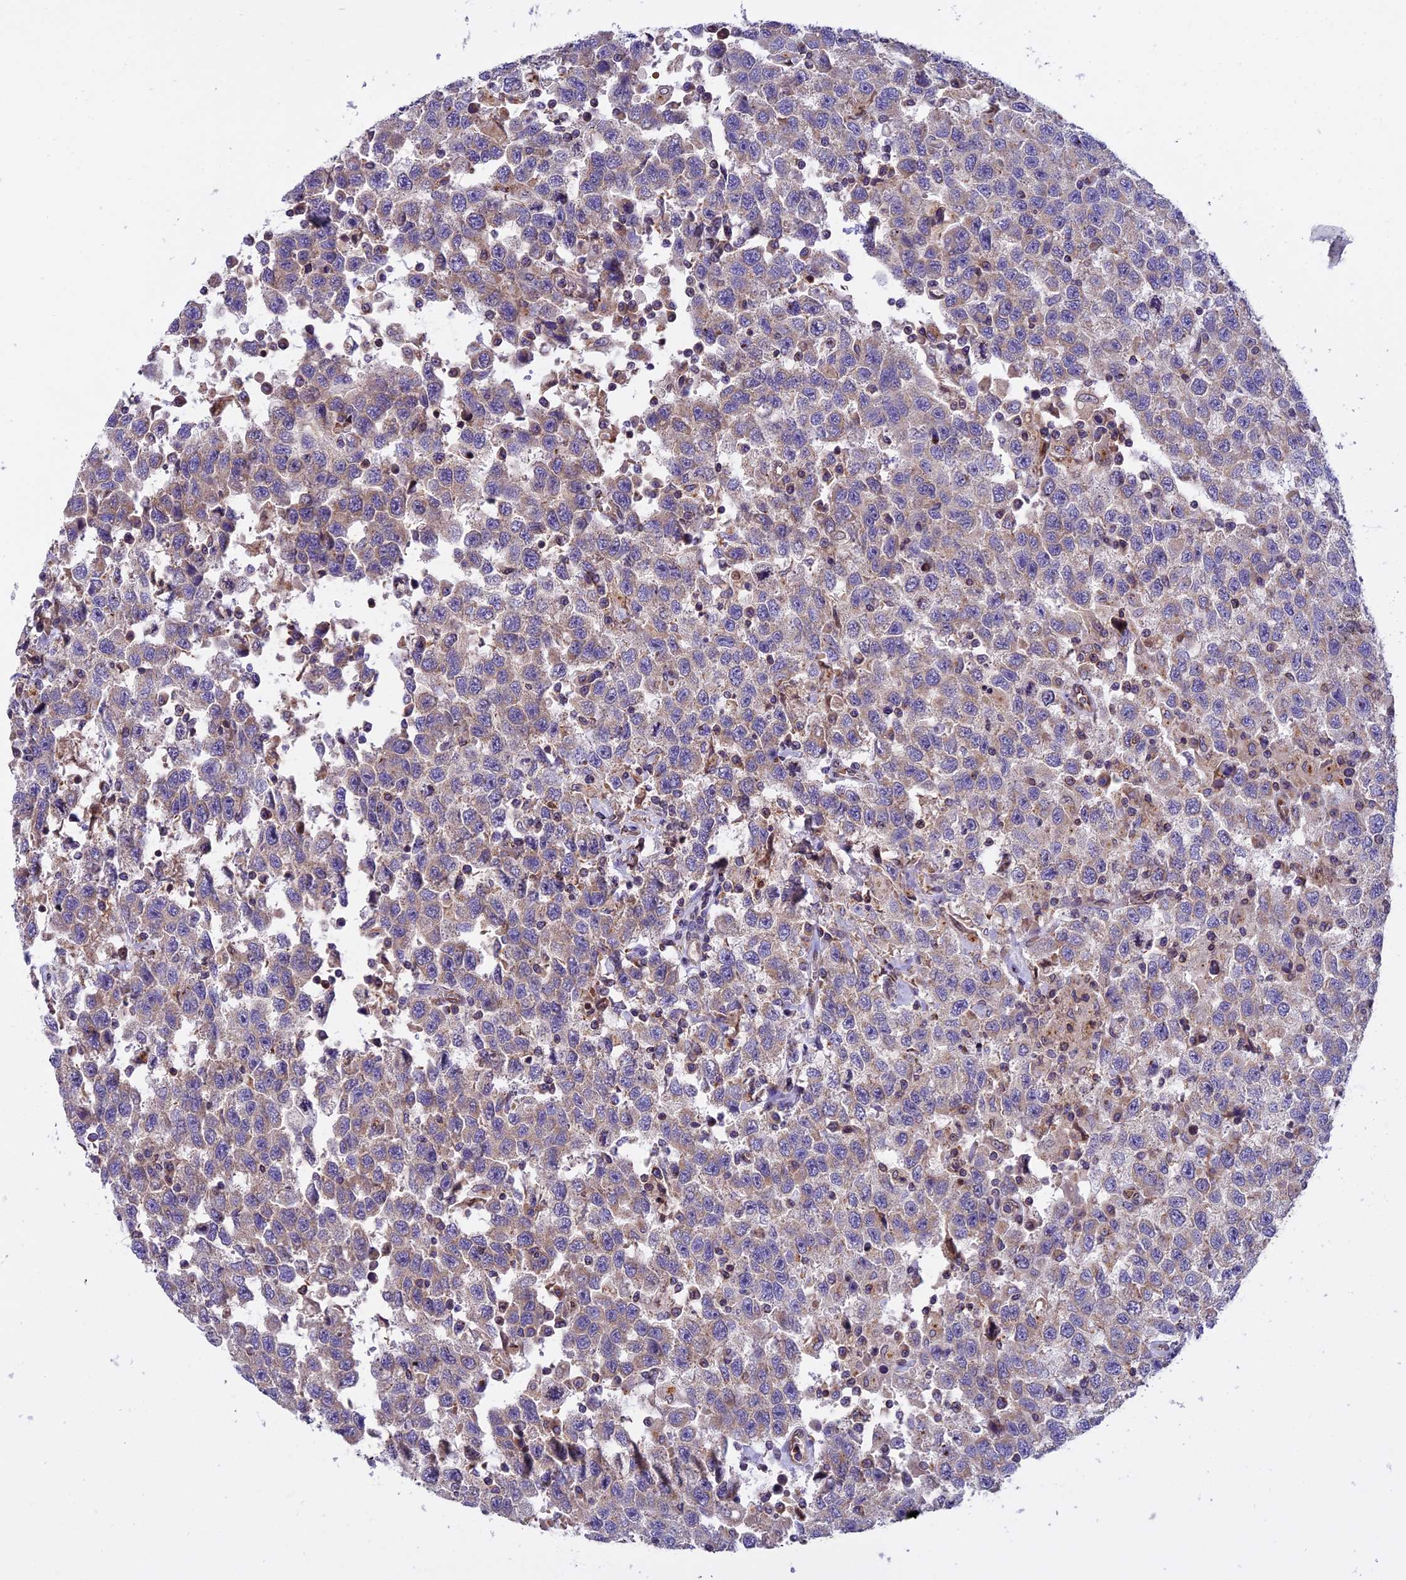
{"staining": {"intensity": "weak", "quantity": "25%-75%", "location": "cytoplasmic/membranous"}, "tissue": "testis cancer", "cell_type": "Tumor cells", "image_type": "cancer", "snomed": [{"axis": "morphology", "description": "Seminoma, NOS"}, {"axis": "topography", "description": "Testis"}], "caption": "Approximately 25%-75% of tumor cells in human testis cancer (seminoma) exhibit weak cytoplasmic/membranous protein positivity as visualized by brown immunohistochemical staining.", "gene": "CHMP2A", "patient": {"sex": "male", "age": 41}}